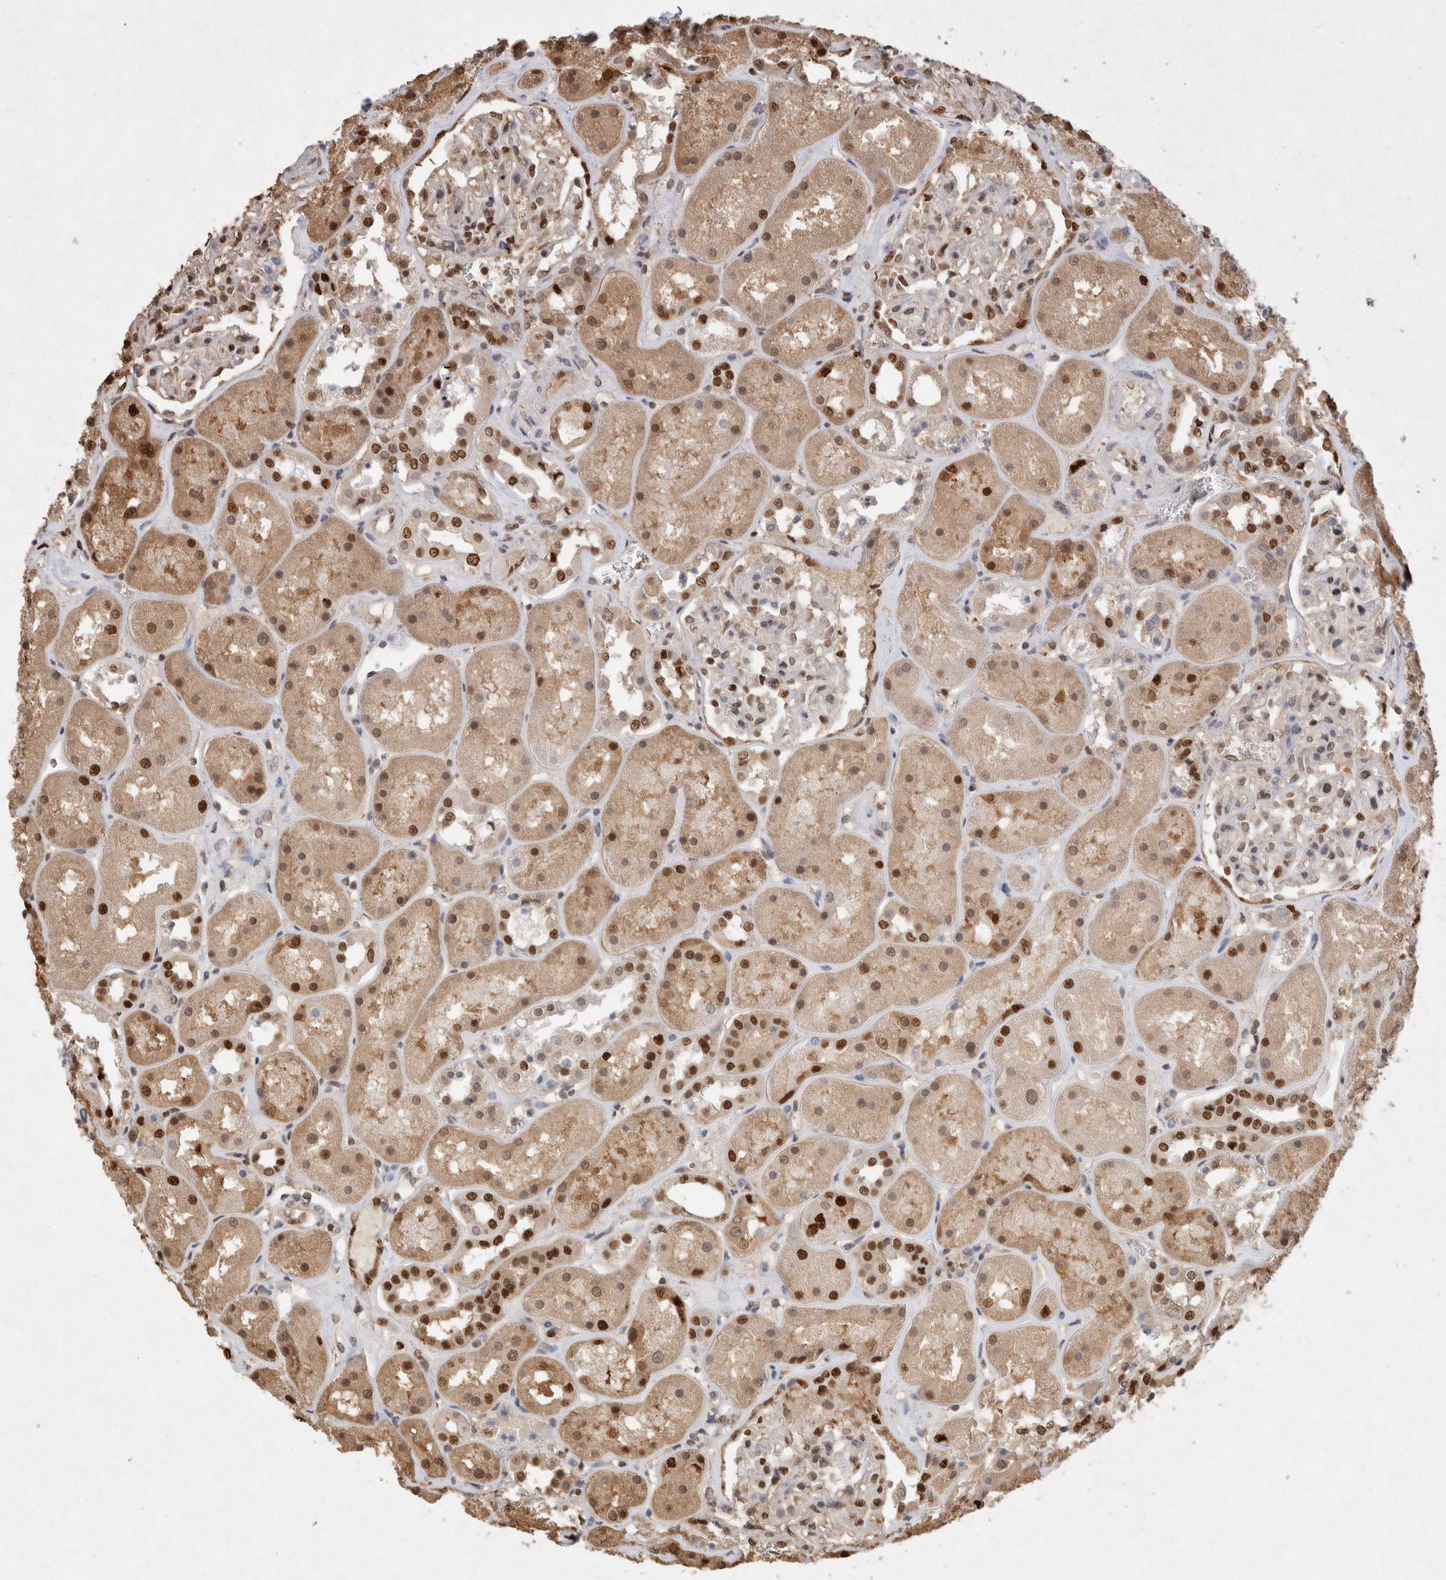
{"staining": {"intensity": "moderate", "quantity": "25%-75%", "location": "nuclear"}, "tissue": "kidney", "cell_type": "Cells in glomeruli", "image_type": "normal", "snomed": [{"axis": "morphology", "description": "Normal tissue, NOS"}, {"axis": "topography", "description": "Kidney"}], "caption": "Moderate nuclear staining is identified in approximately 25%-75% of cells in glomeruli in unremarkable kidney.", "gene": "HDGF", "patient": {"sex": "male", "age": 70}}